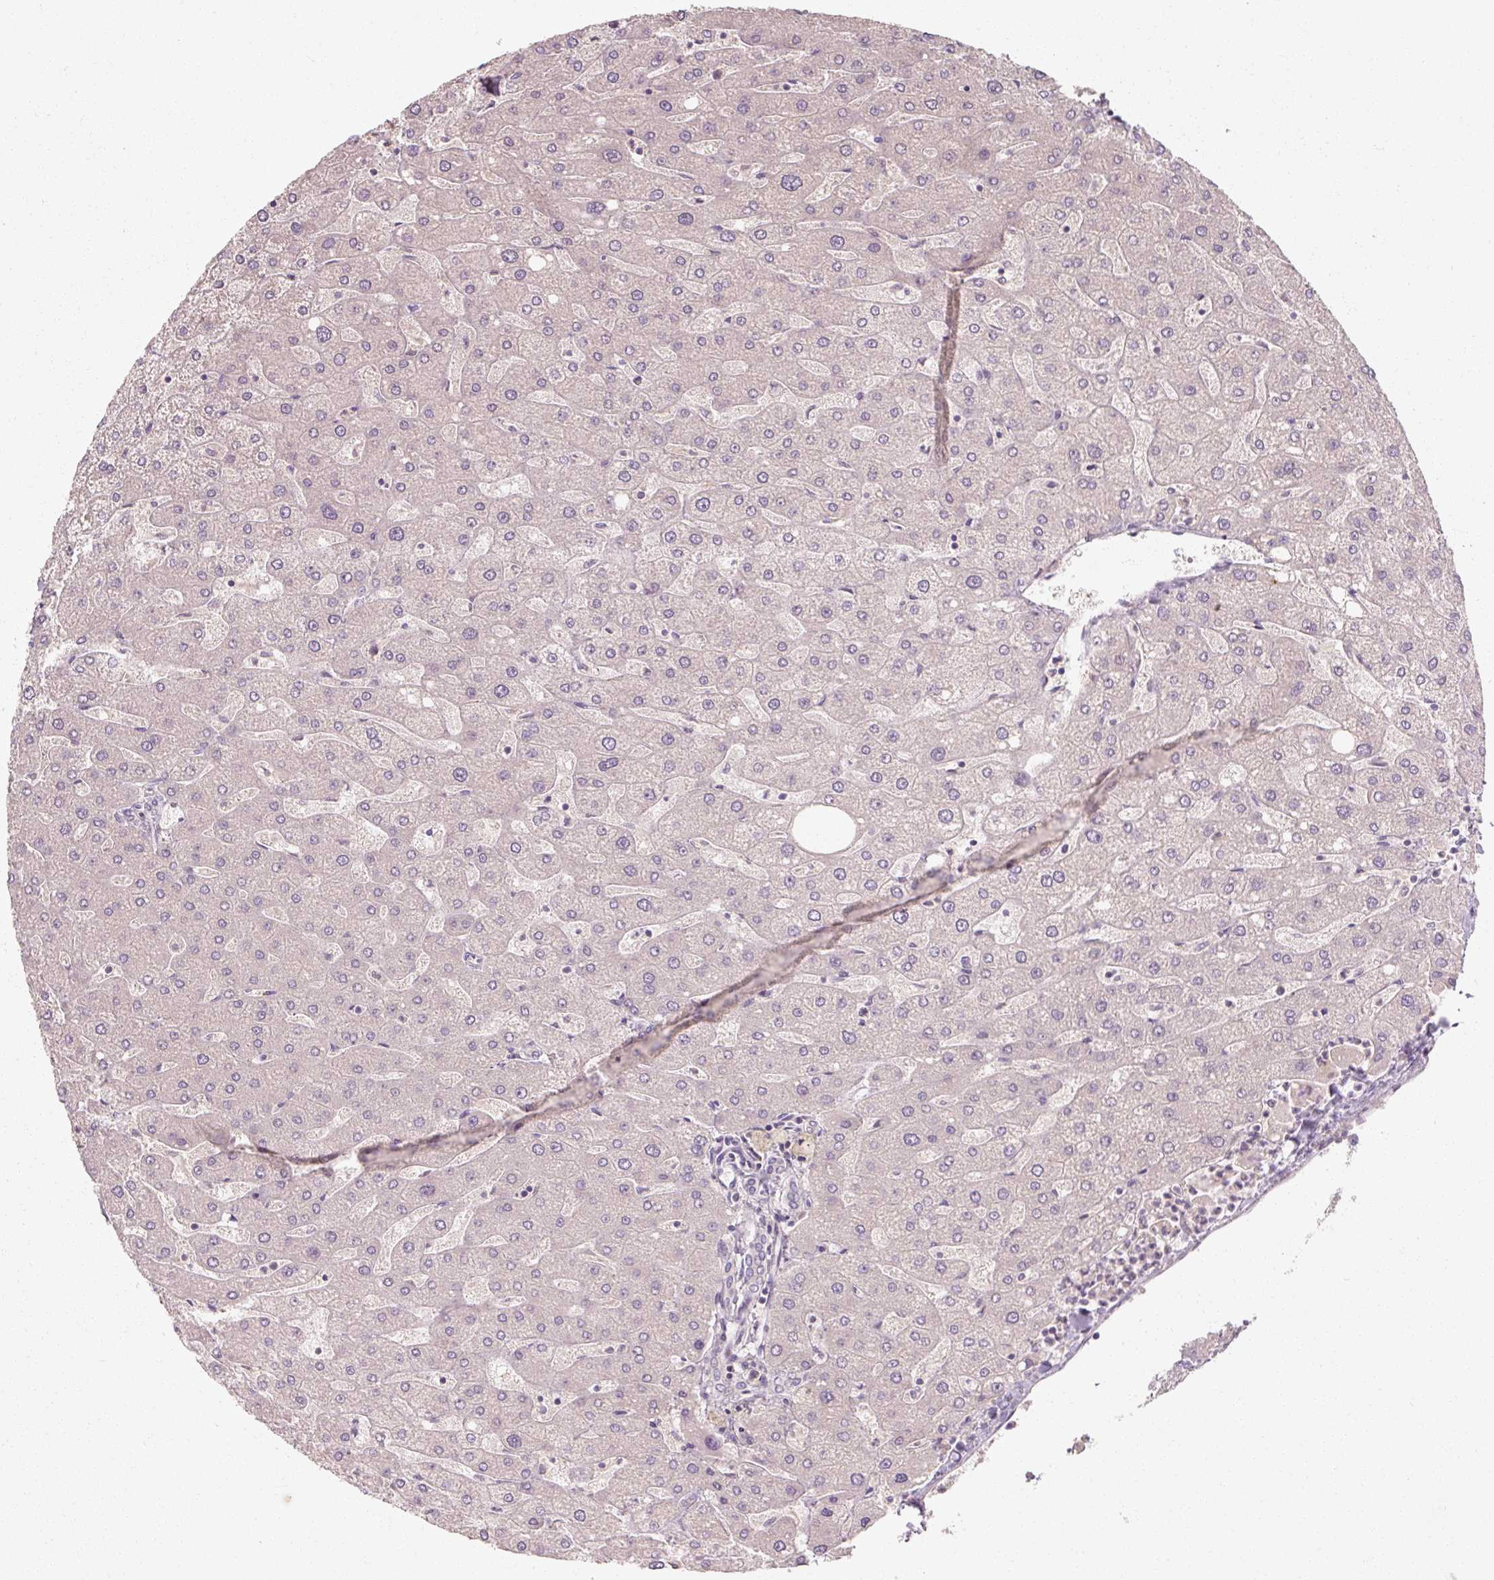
{"staining": {"intensity": "negative", "quantity": "none", "location": "none"}, "tissue": "liver", "cell_type": "Cholangiocytes", "image_type": "normal", "snomed": [{"axis": "morphology", "description": "Normal tissue, NOS"}, {"axis": "topography", "description": "Liver"}], "caption": "Liver was stained to show a protein in brown. There is no significant positivity in cholangiocytes.", "gene": "RB1CC1", "patient": {"sex": "male", "age": 67}}